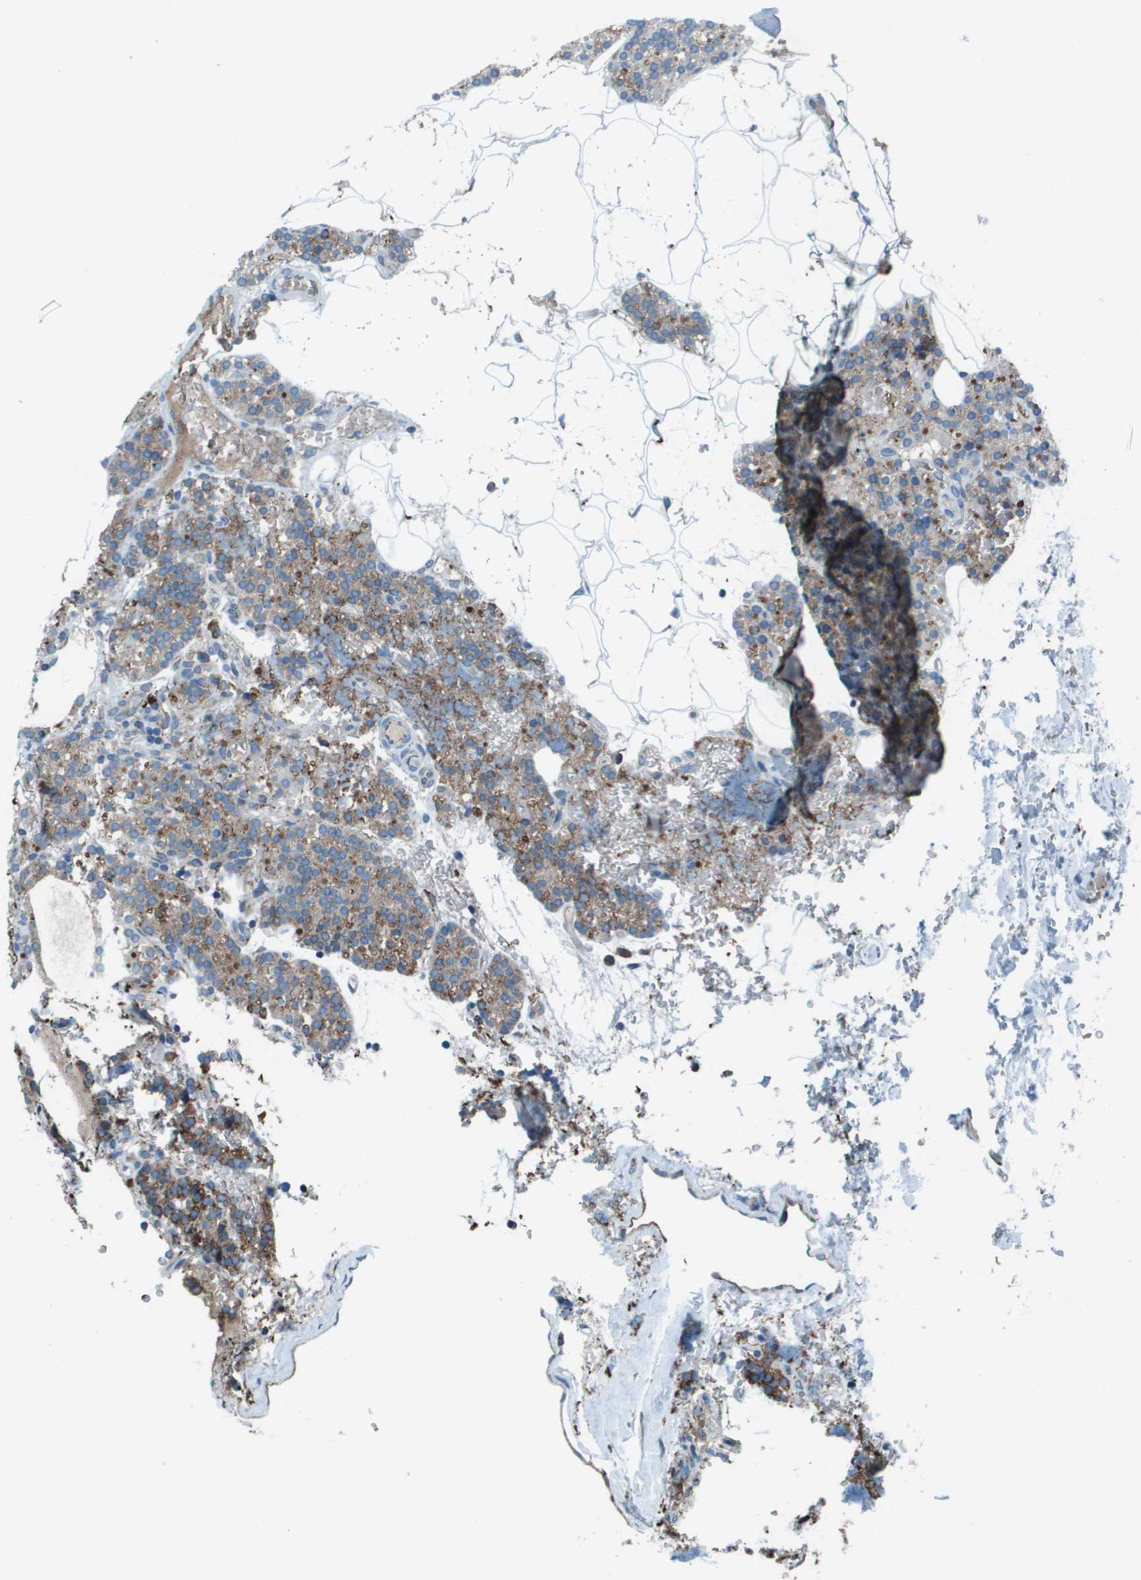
{"staining": {"intensity": "moderate", "quantity": ">75%", "location": "cytoplasmic/membranous"}, "tissue": "parathyroid gland", "cell_type": "Glandular cells", "image_type": "normal", "snomed": [{"axis": "morphology", "description": "Normal tissue, NOS"}, {"axis": "morphology", "description": "Inflammation chronic"}, {"axis": "morphology", "description": "Goiter, colloid"}, {"axis": "topography", "description": "Thyroid gland"}, {"axis": "topography", "description": "Parathyroid gland"}], "caption": "Glandular cells reveal moderate cytoplasmic/membranous staining in approximately >75% of cells in unremarkable parathyroid gland.", "gene": "UTS2", "patient": {"sex": "male", "age": 65}}